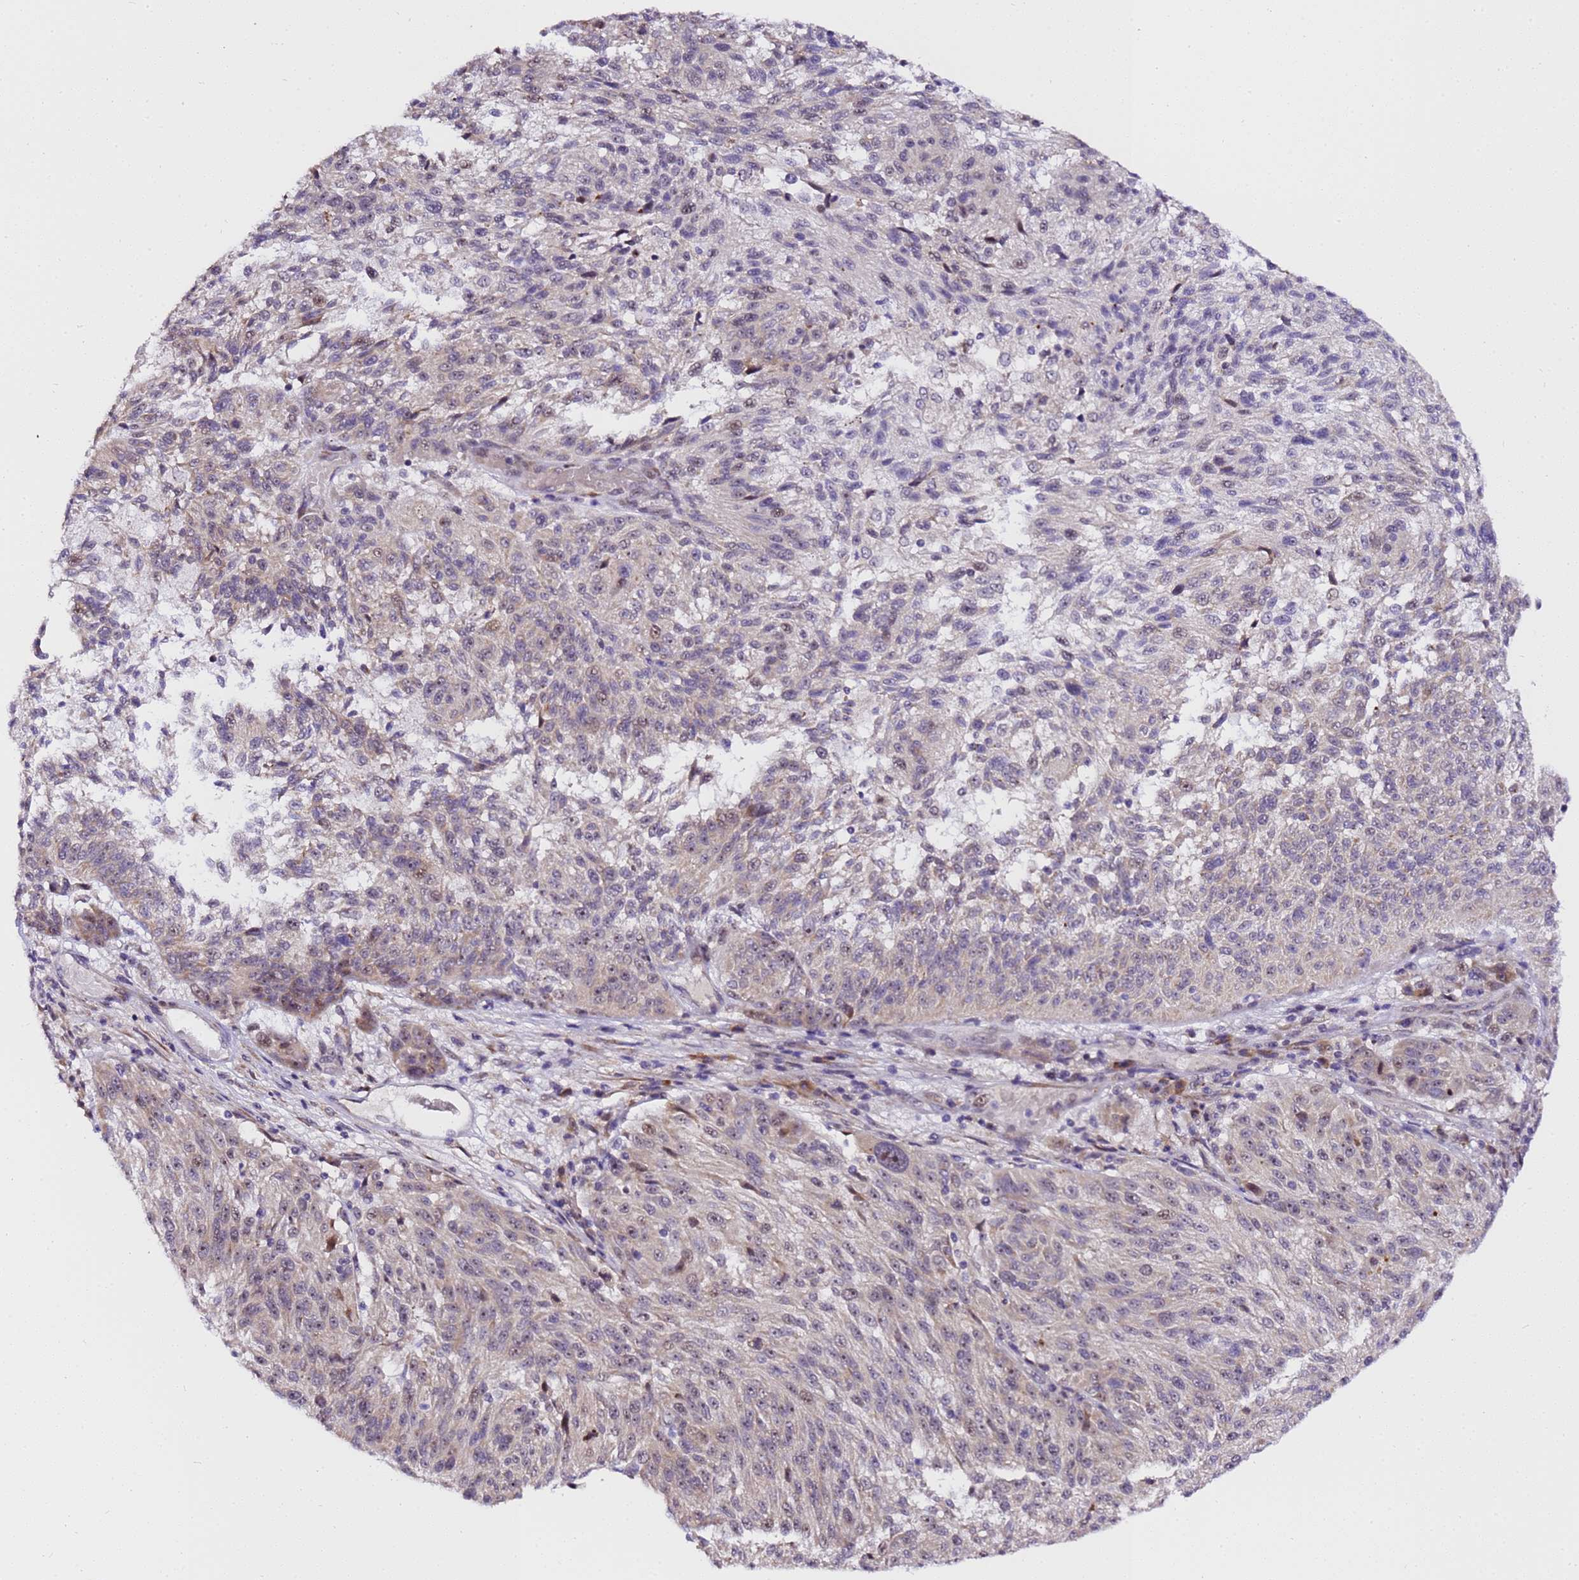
{"staining": {"intensity": "moderate", "quantity": "<25%", "location": "nuclear"}, "tissue": "melanoma", "cell_type": "Tumor cells", "image_type": "cancer", "snomed": [{"axis": "morphology", "description": "Malignant melanoma, NOS"}, {"axis": "topography", "description": "Skin"}], "caption": "Human melanoma stained with a brown dye reveals moderate nuclear positive positivity in approximately <25% of tumor cells.", "gene": "SLX4IP", "patient": {"sex": "male", "age": 53}}